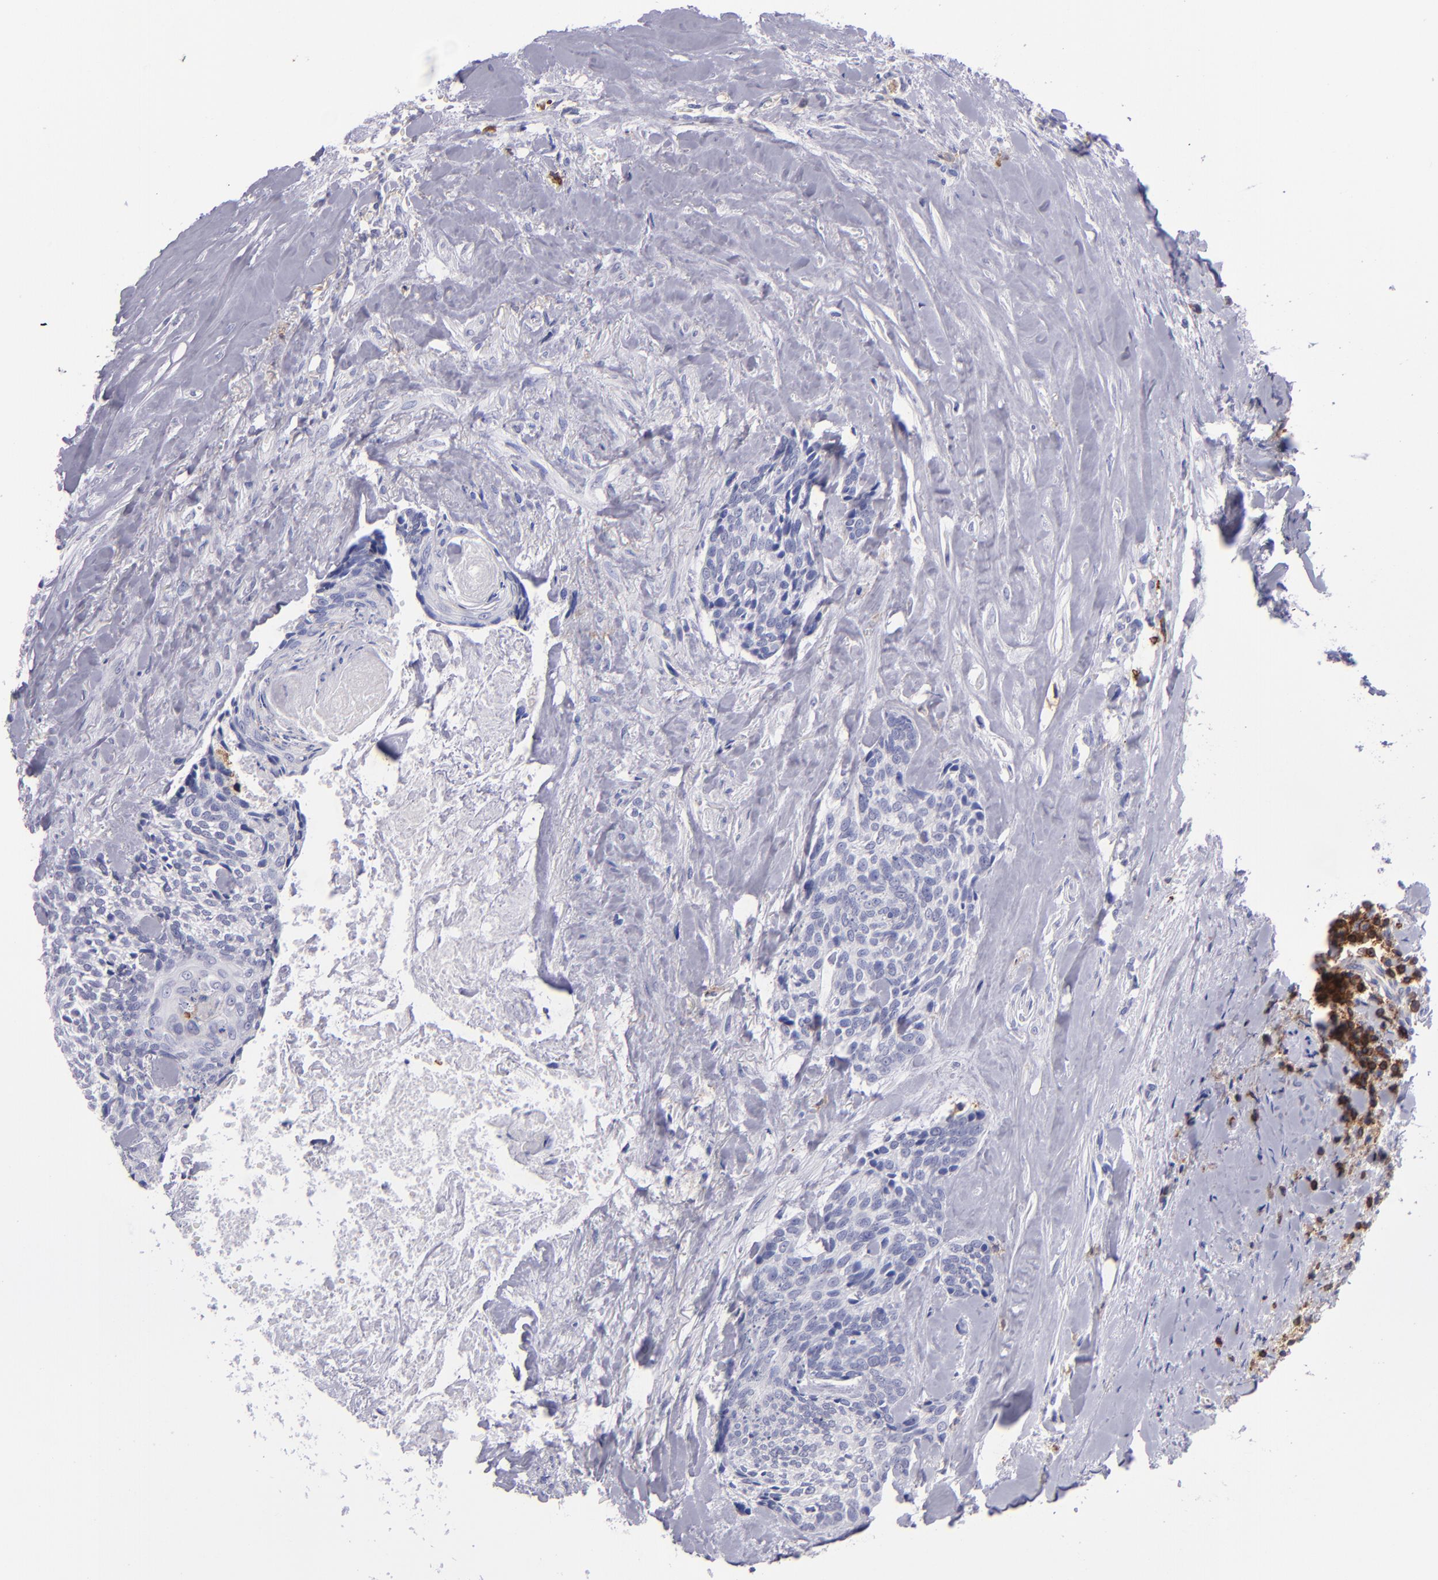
{"staining": {"intensity": "negative", "quantity": "none", "location": "none"}, "tissue": "head and neck cancer", "cell_type": "Tumor cells", "image_type": "cancer", "snomed": [{"axis": "morphology", "description": "Squamous cell carcinoma, NOS"}, {"axis": "topography", "description": "Salivary gland"}, {"axis": "topography", "description": "Head-Neck"}], "caption": "The micrograph shows no staining of tumor cells in head and neck cancer (squamous cell carcinoma). (Immunohistochemistry, brightfield microscopy, high magnification).", "gene": "ICAM3", "patient": {"sex": "male", "age": 70}}